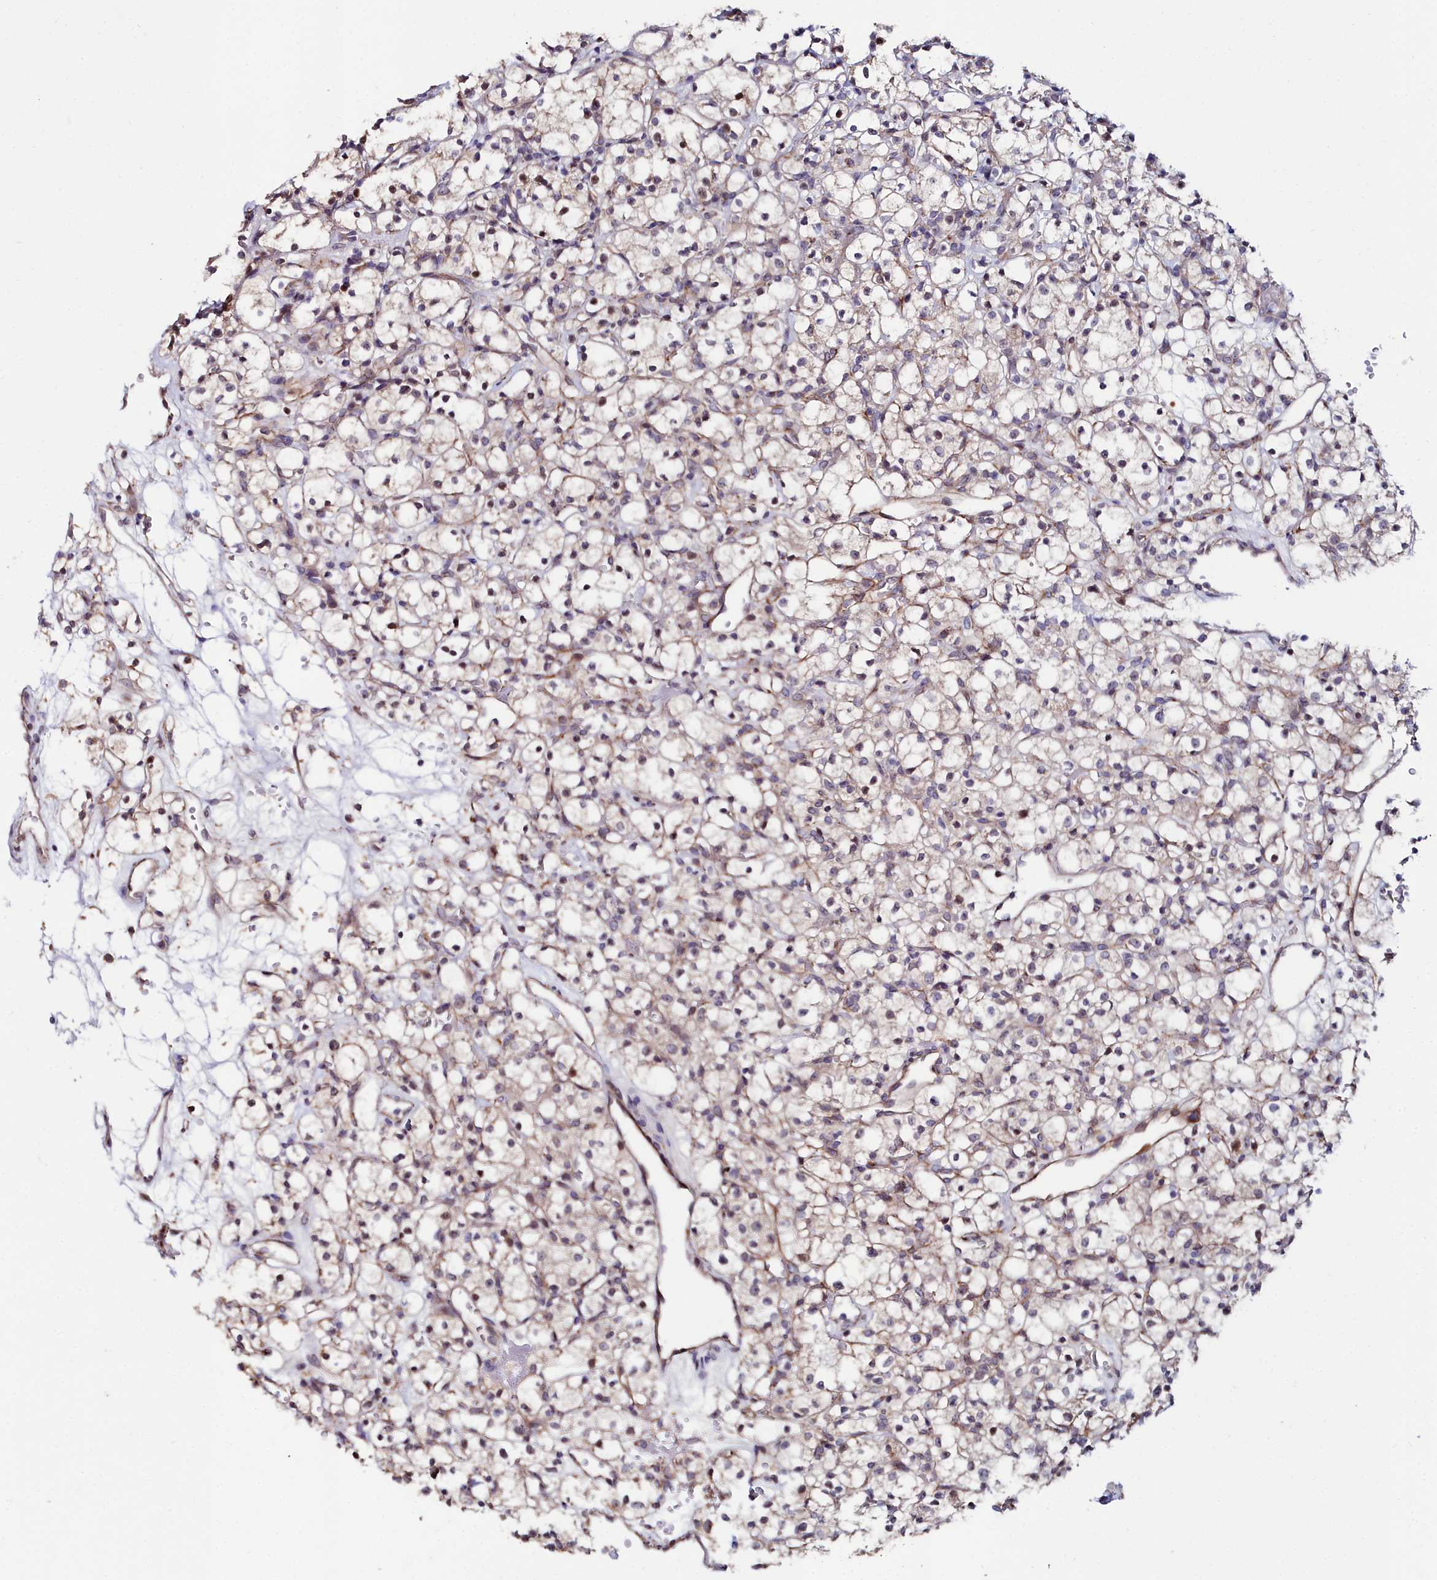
{"staining": {"intensity": "moderate", "quantity": "<25%", "location": "nuclear"}, "tissue": "renal cancer", "cell_type": "Tumor cells", "image_type": "cancer", "snomed": [{"axis": "morphology", "description": "Adenocarcinoma, NOS"}, {"axis": "topography", "description": "Kidney"}], "caption": "This micrograph shows adenocarcinoma (renal) stained with immunohistochemistry to label a protein in brown. The nuclear of tumor cells show moderate positivity for the protein. Nuclei are counter-stained blue.", "gene": "C4orf19", "patient": {"sex": "female", "age": 59}}